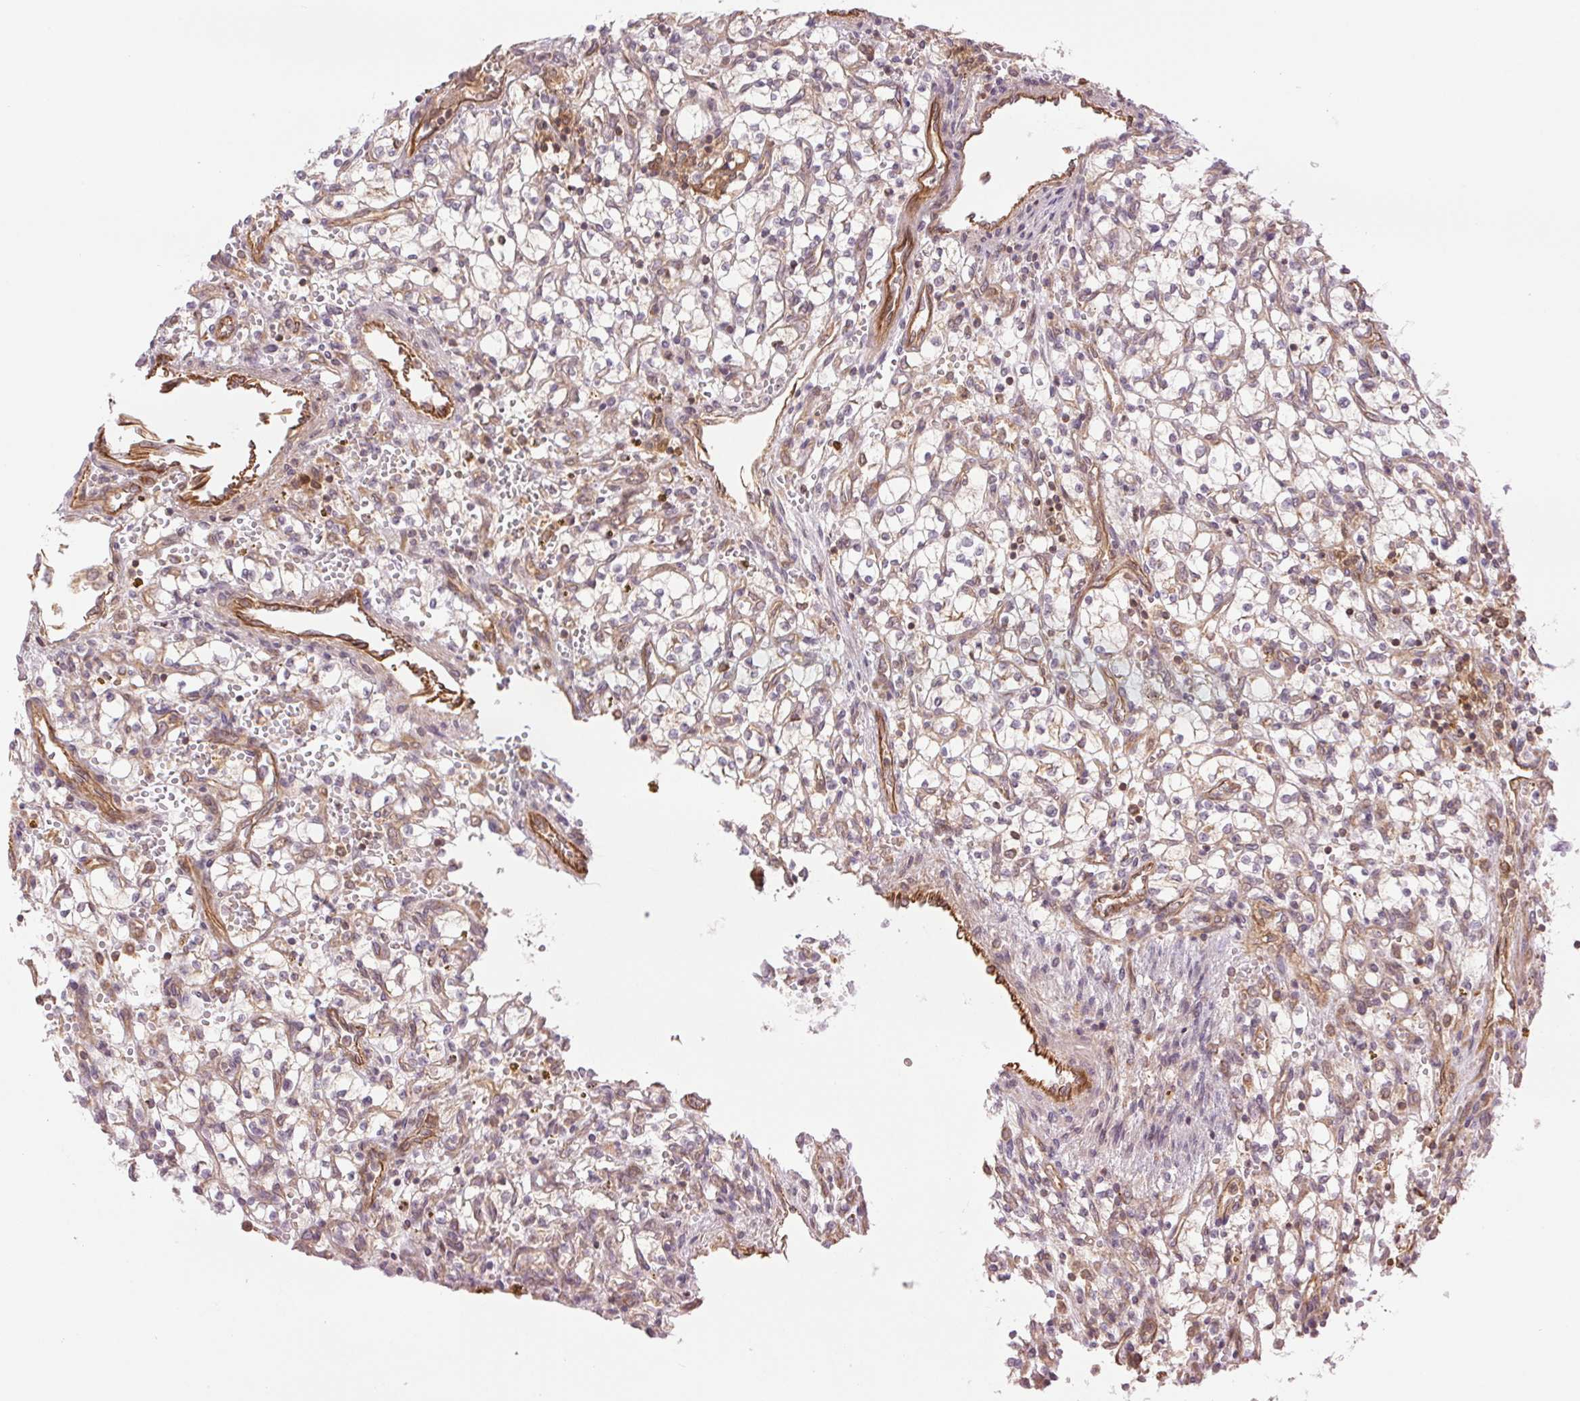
{"staining": {"intensity": "negative", "quantity": "none", "location": "none"}, "tissue": "renal cancer", "cell_type": "Tumor cells", "image_type": "cancer", "snomed": [{"axis": "morphology", "description": "Adenocarcinoma, NOS"}, {"axis": "topography", "description": "Kidney"}], "caption": "DAB (3,3'-diaminobenzidine) immunohistochemical staining of adenocarcinoma (renal) displays no significant staining in tumor cells.", "gene": "STARD7", "patient": {"sex": "female", "age": 64}}